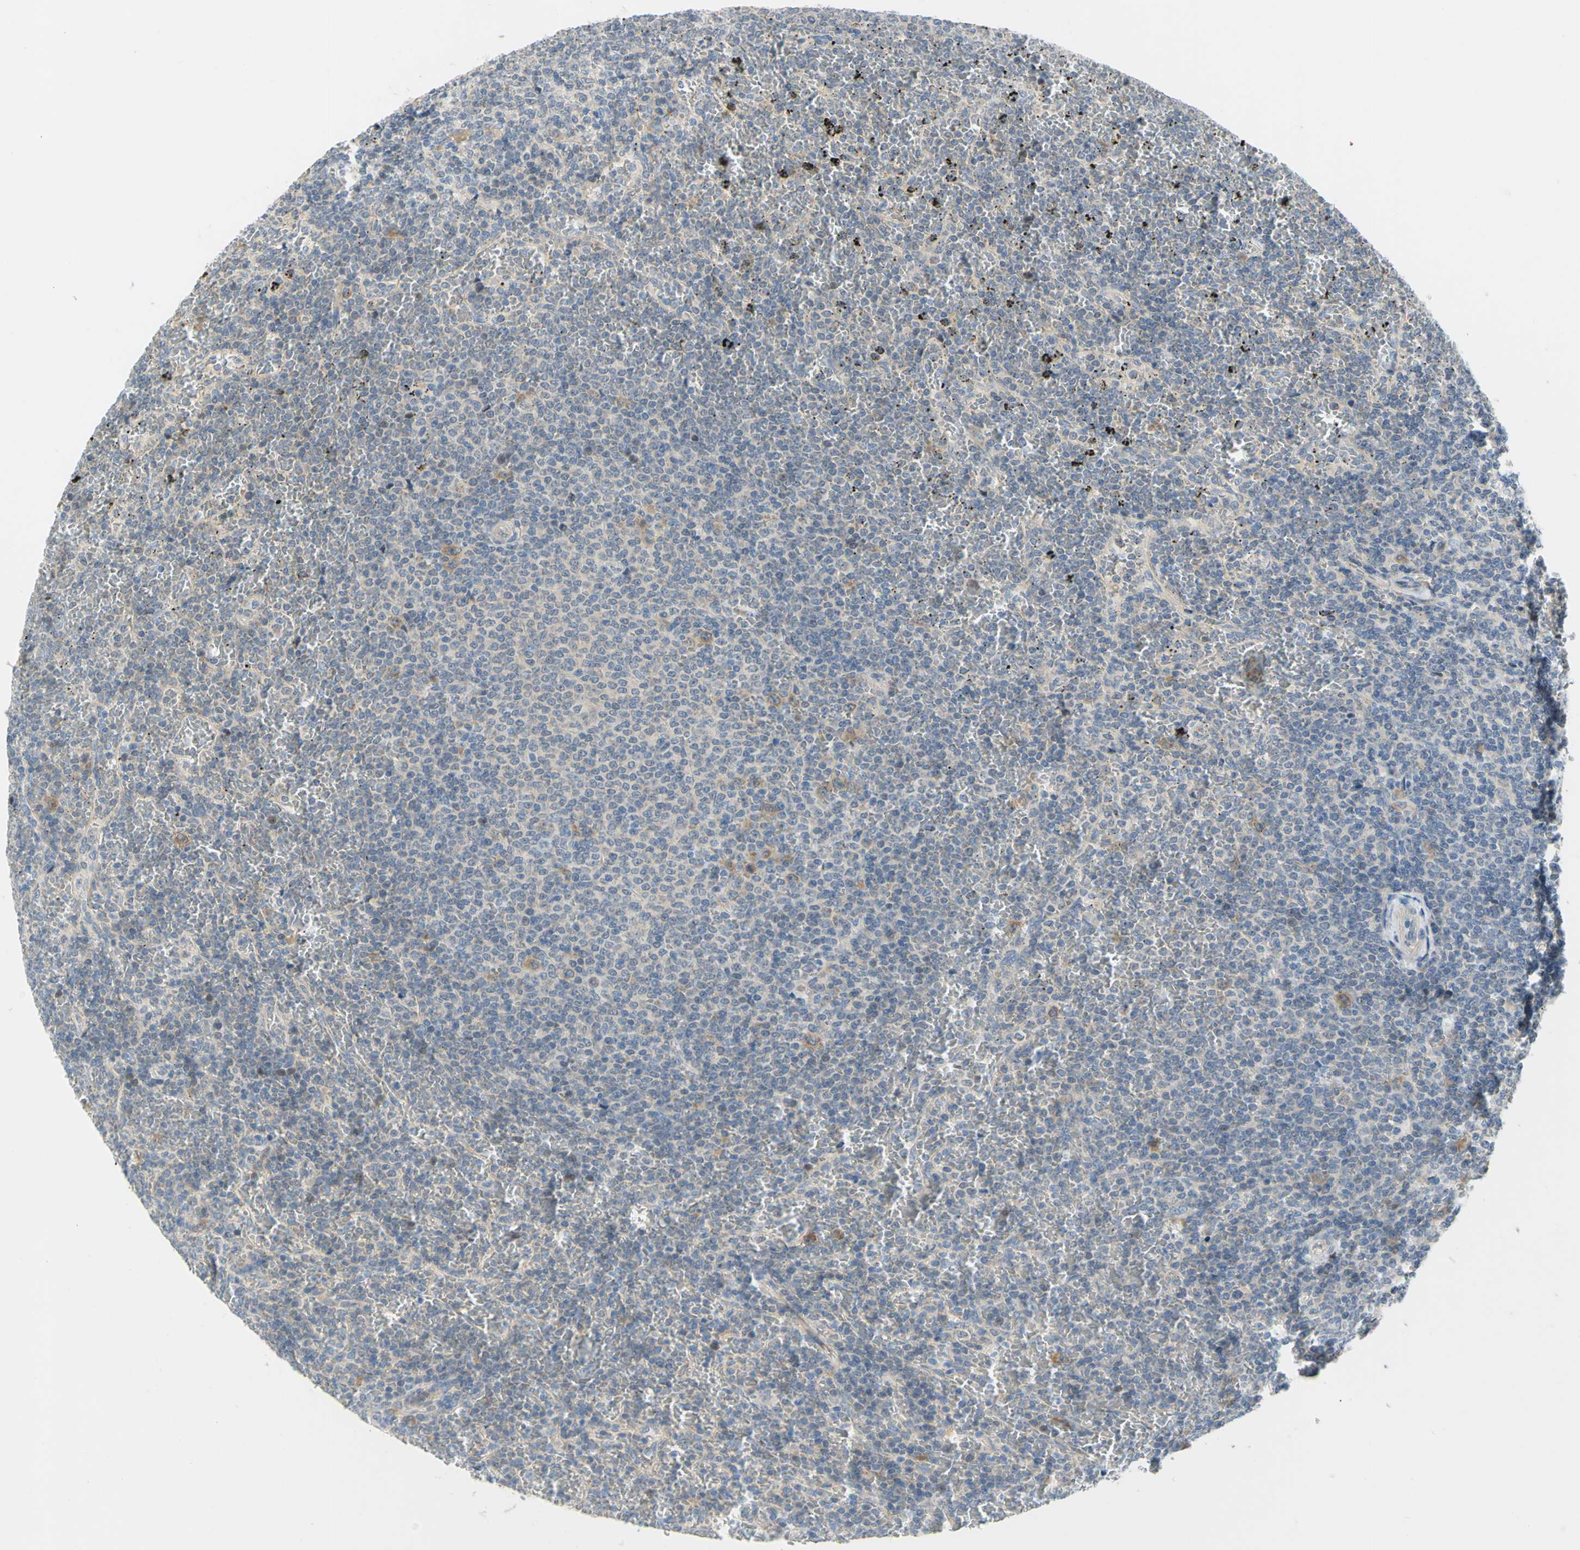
{"staining": {"intensity": "weak", "quantity": "<25%", "location": "cytoplasmic/membranous"}, "tissue": "lymphoma", "cell_type": "Tumor cells", "image_type": "cancer", "snomed": [{"axis": "morphology", "description": "Malignant lymphoma, non-Hodgkin's type, Low grade"}, {"axis": "topography", "description": "Spleen"}], "caption": "Lymphoma stained for a protein using IHC demonstrates no staining tumor cells.", "gene": "CCNB2", "patient": {"sex": "female", "age": 77}}